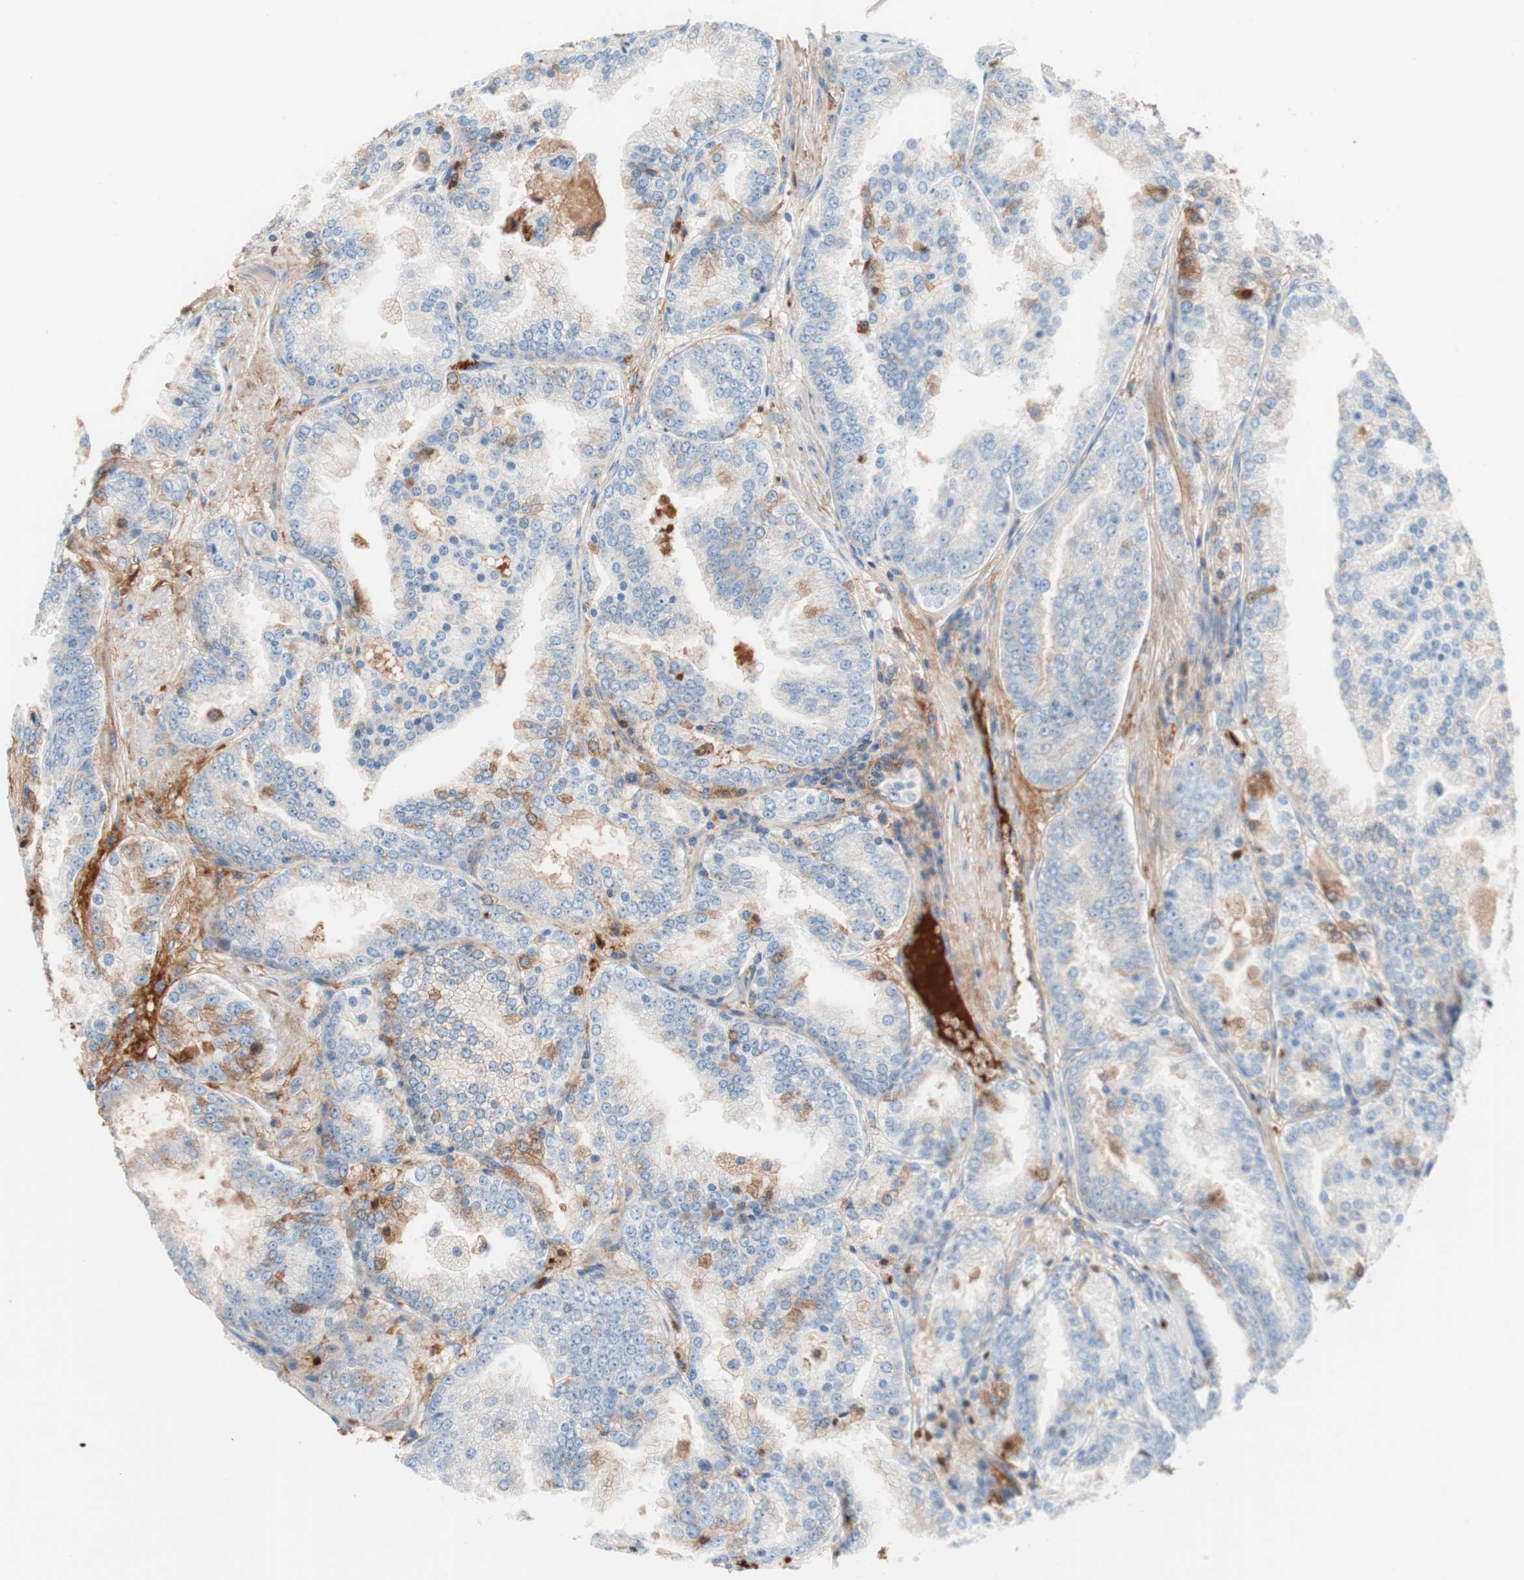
{"staining": {"intensity": "weak", "quantity": "25%-75%", "location": "cytoplasmic/membranous"}, "tissue": "prostate cancer", "cell_type": "Tumor cells", "image_type": "cancer", "snomed": [{"axis": "morphology", "description": "Adenocarcinoma, High grade"}, {"axis": "topography", "description": "Prostate"}], "caption": "Weak cytoplasmic/membranous expression is present in about 25%-75% of tumor cells in high-grade adenocarcinoma (prostate).", "gene": "RBP4", "patient": {"sex": "male", "age": 61}}